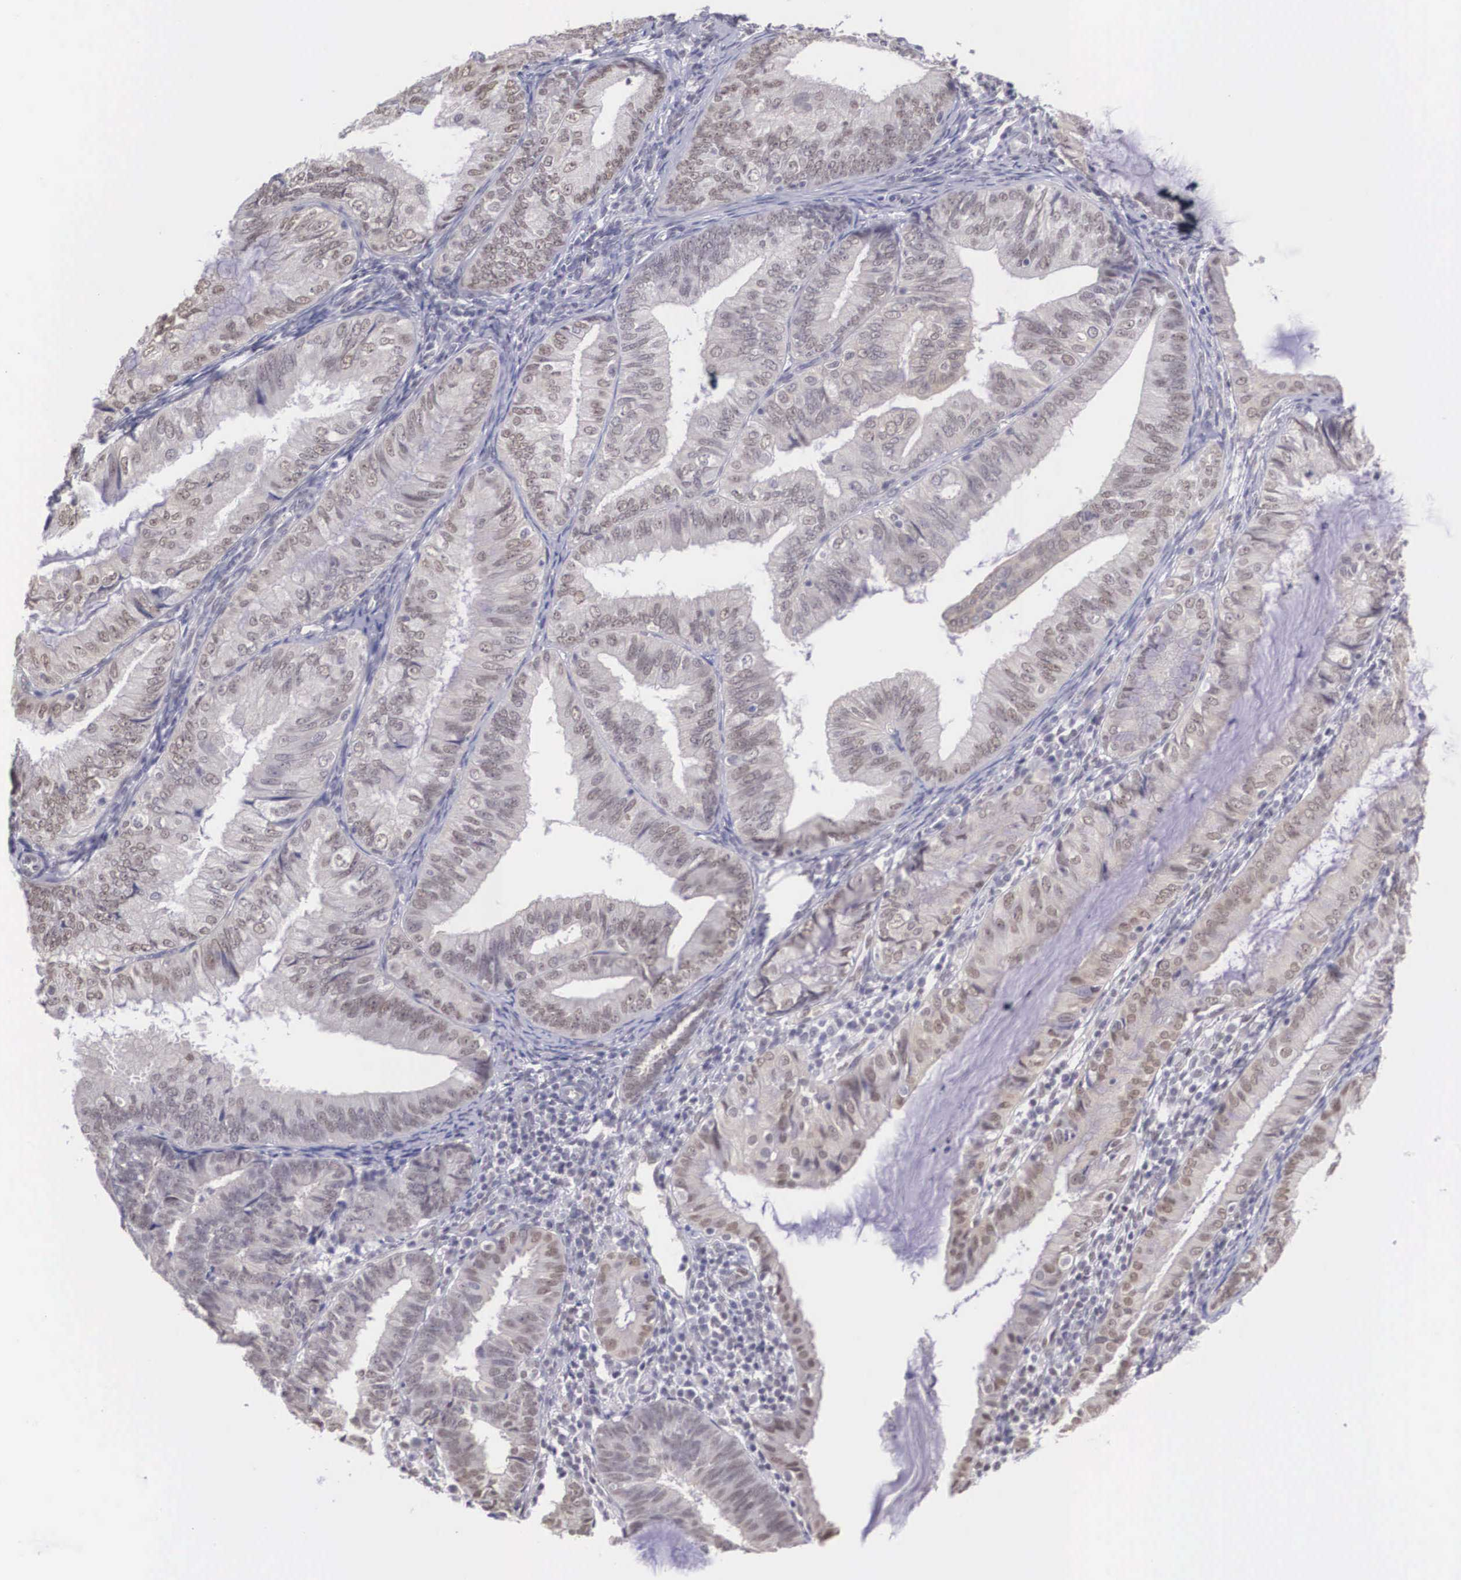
{"staining": {"intensity": "weak", "quantity": ">75%", "location": "cytoplasmic/membranous,nuclear"}, "tissue": "endometrial cancer", "cell_type": "Tumor cells", "image_type": "cancer", "snomed": [{"axis": "morphology", "description": "Adenocarcinoma, NOS"}, {"axis": "topography", "description": "Endometrium"}], "caption": "This micrograph shows immunohistochemistry staining of endometrial adenocarcinoma, with low weak cytoplasmic/membranous and nuclear expression in about >75% of tumor cells.", "gene": "NINL", "patient": {"sex": "female", "age": 66}}